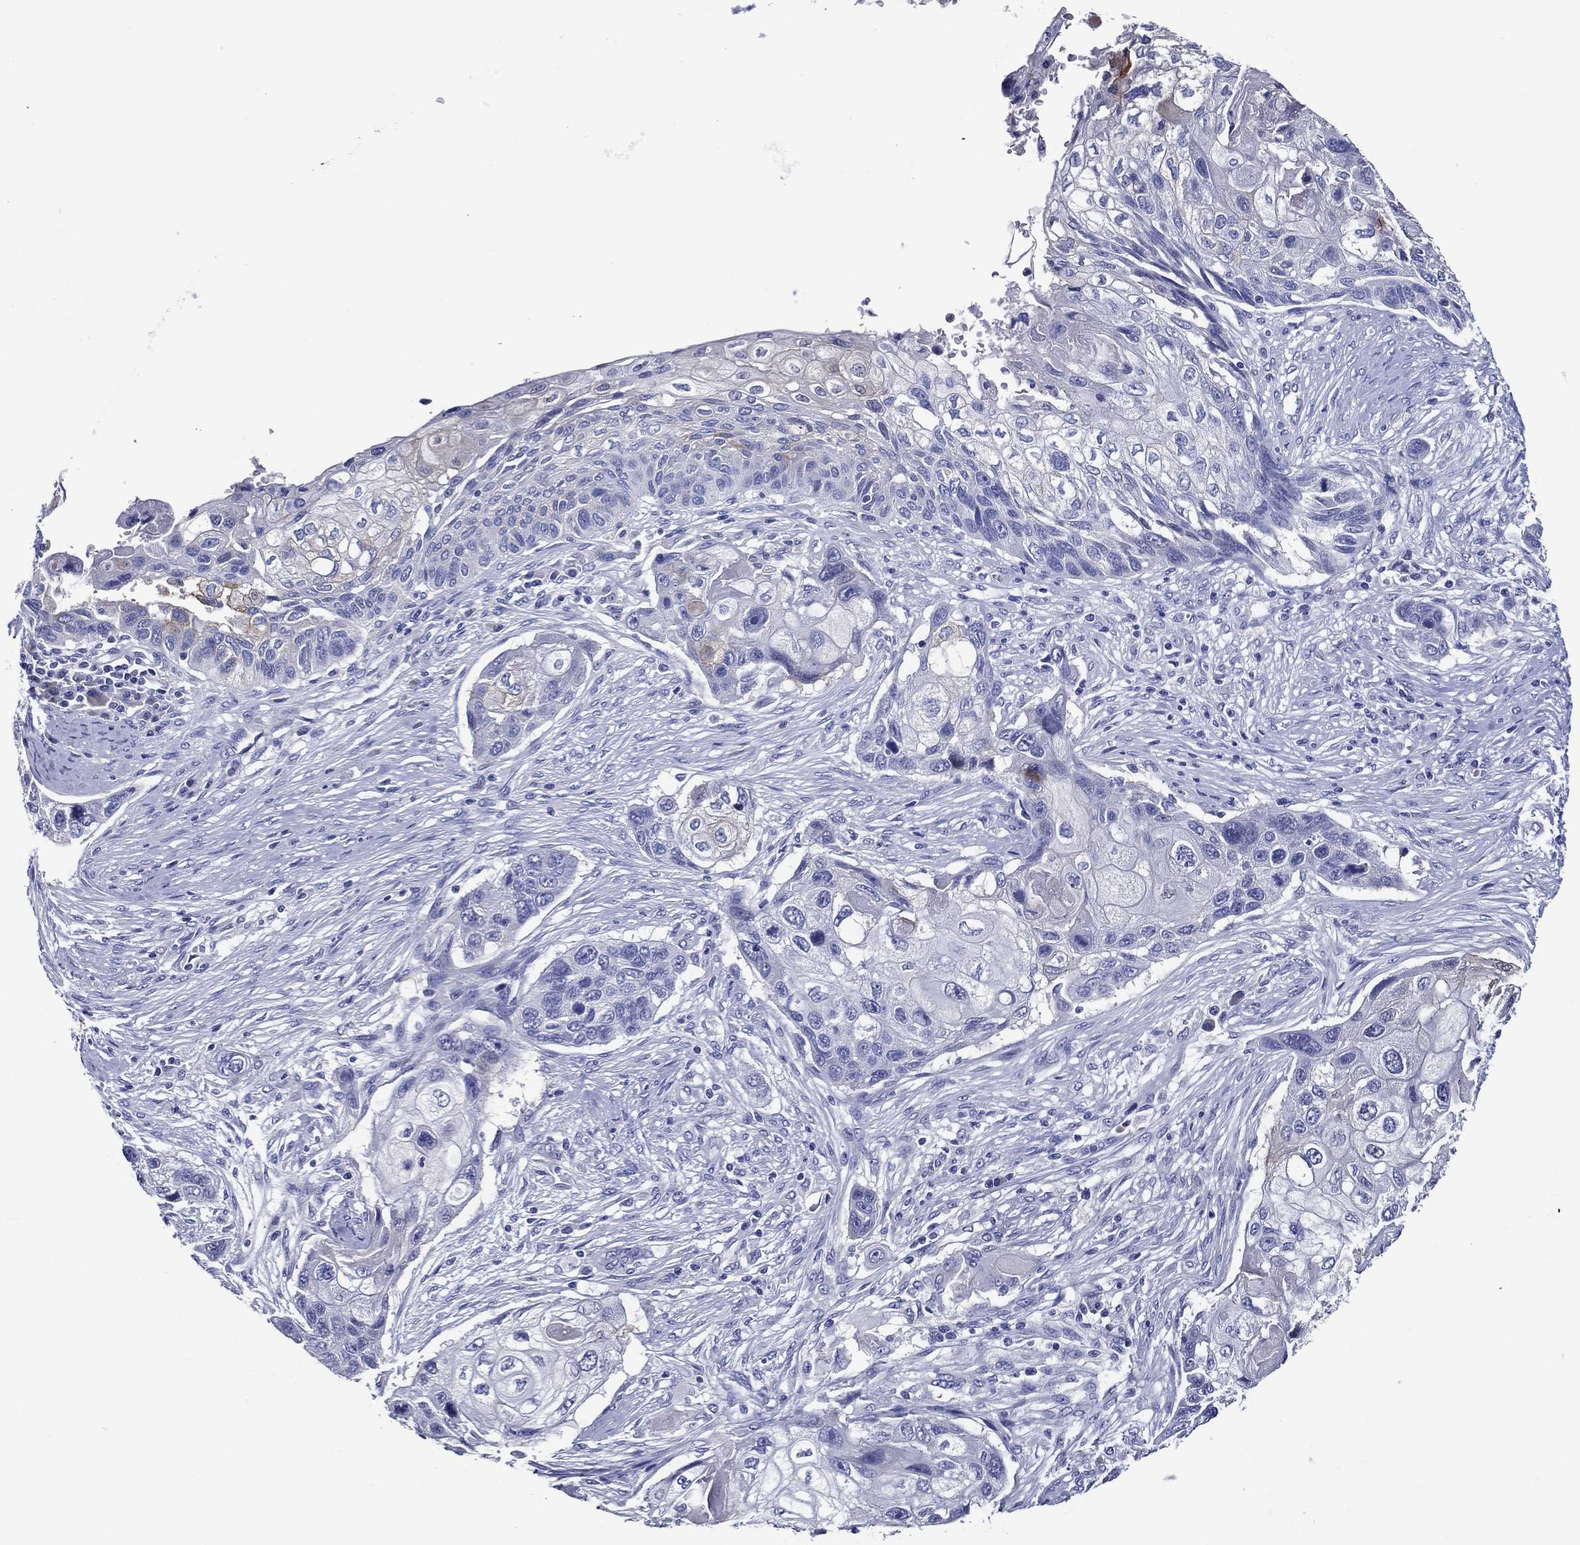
{"staining": {"intensity": "negative", "quantity": "none", "location": "none"}, "tissue": "lung cancer", "cell_type": "Tumor cells", "image_type": "cancer", "snomed": [{"axis": "morphology", "description": "Normal tissue, NOS"}, {"axis": "morphology", "description": "Squamous cell carcinoma, NOS"}, {"axis": "topography", "description": "Bronchus"}, {"axis": "topography", "description": "Lung"}], "caption": "Human lung squamous cell carcinoma stained for a protein using immunohistochemistry (IHC) shows no positivity in tumor cells.", "gene": "ACE2", "patient": {"sex": "male", "age": 69}}